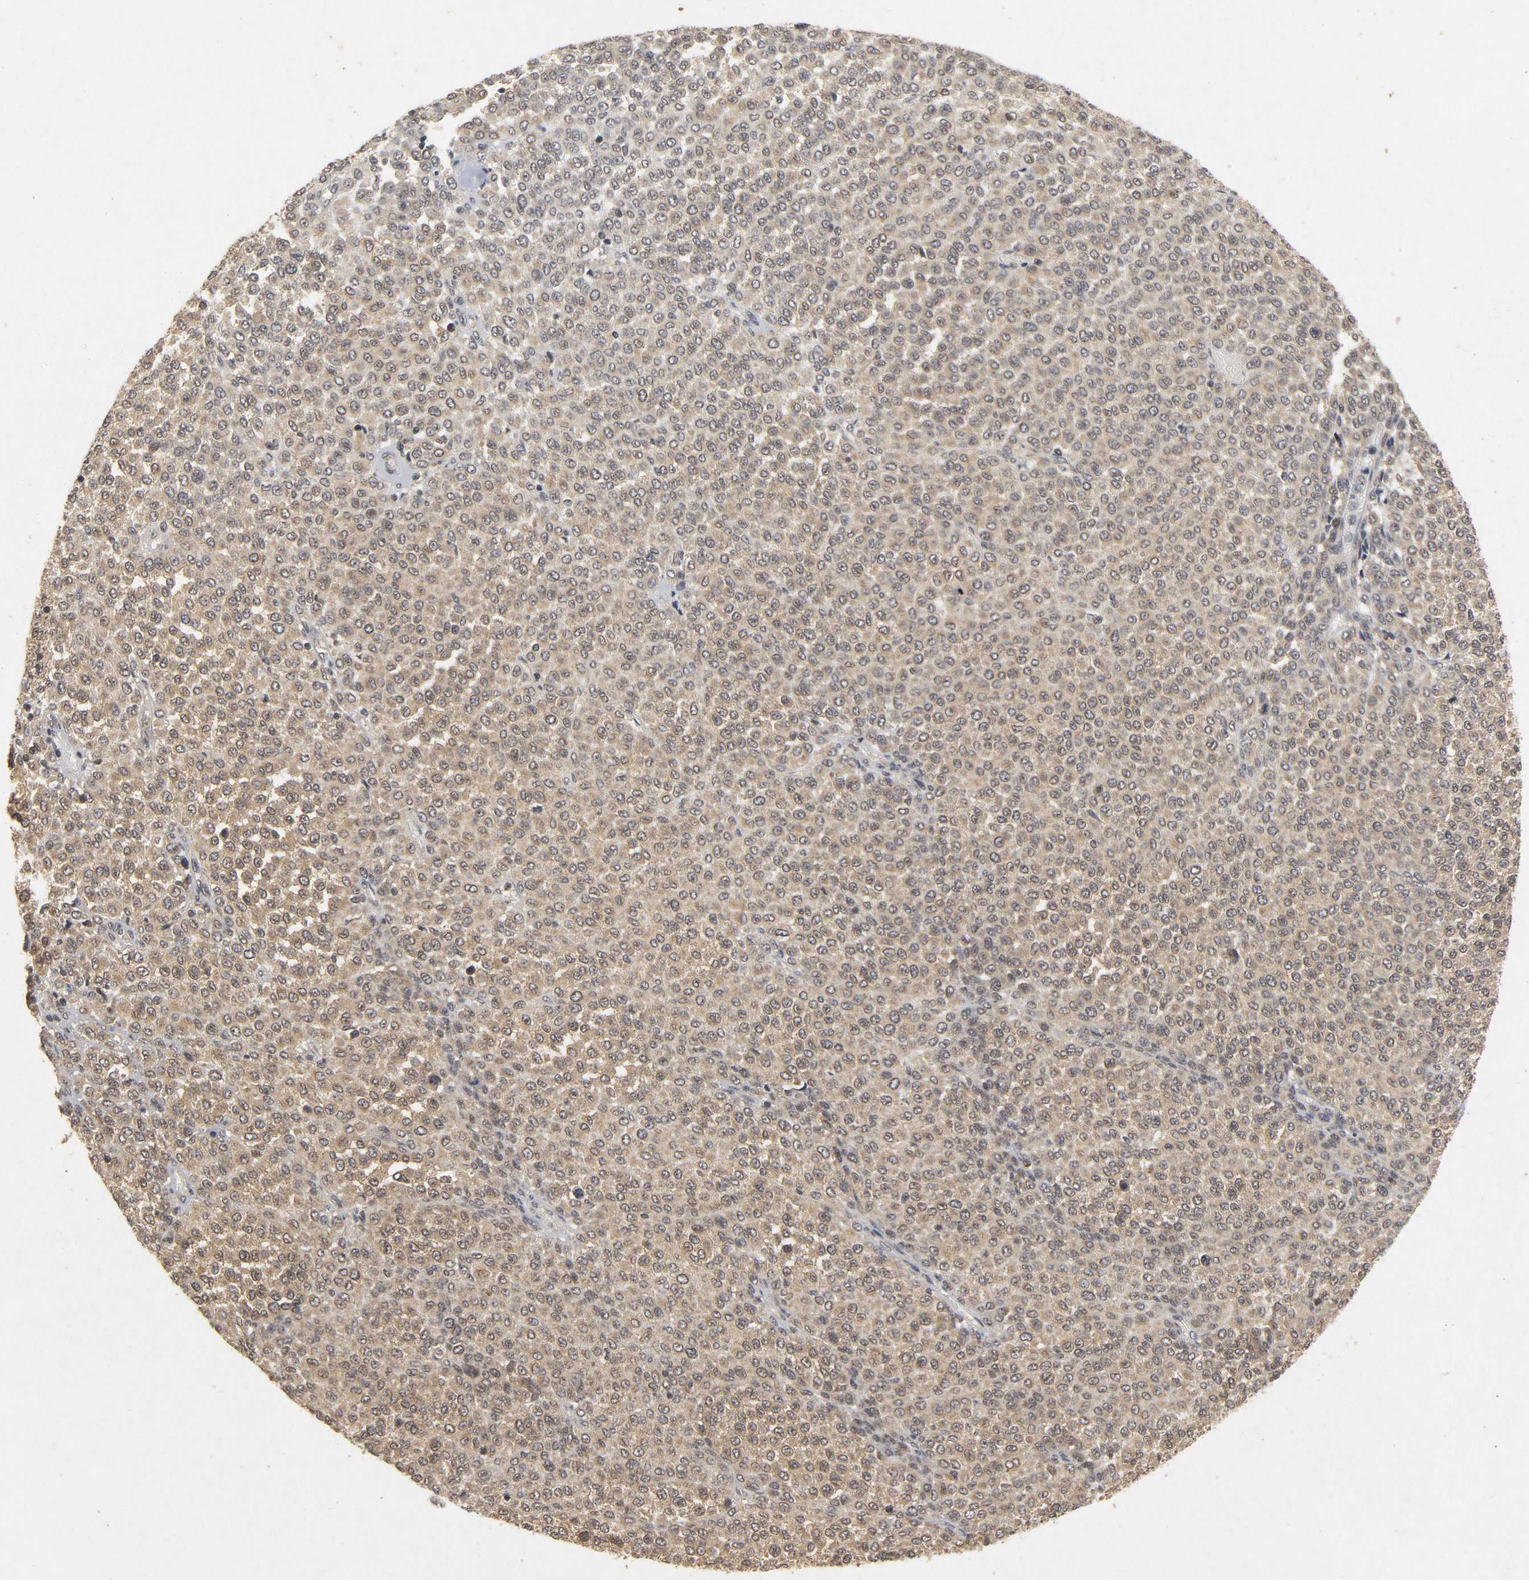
{"staining": {"intensity": "moderate", "quantity": ">75%", "location": "cytoplasmic/membranous"}, "tissue": "melanoma", "cell_type": "Tumor cells", "image_type": "cancer", "snomed": [{"axis": "morphology", "description": "Malignant melanoma, Metastatic site"}, {"axis": "topography", "description": "Pancreas"}], "caption": "Melanoma stained for a protein (brown) demonstrates moderate cytoplasmic/membranous positive staining in about >75% of tumor cells.", "gene": "TRAF6", "patient": {"sex": "female", "age": 30}}